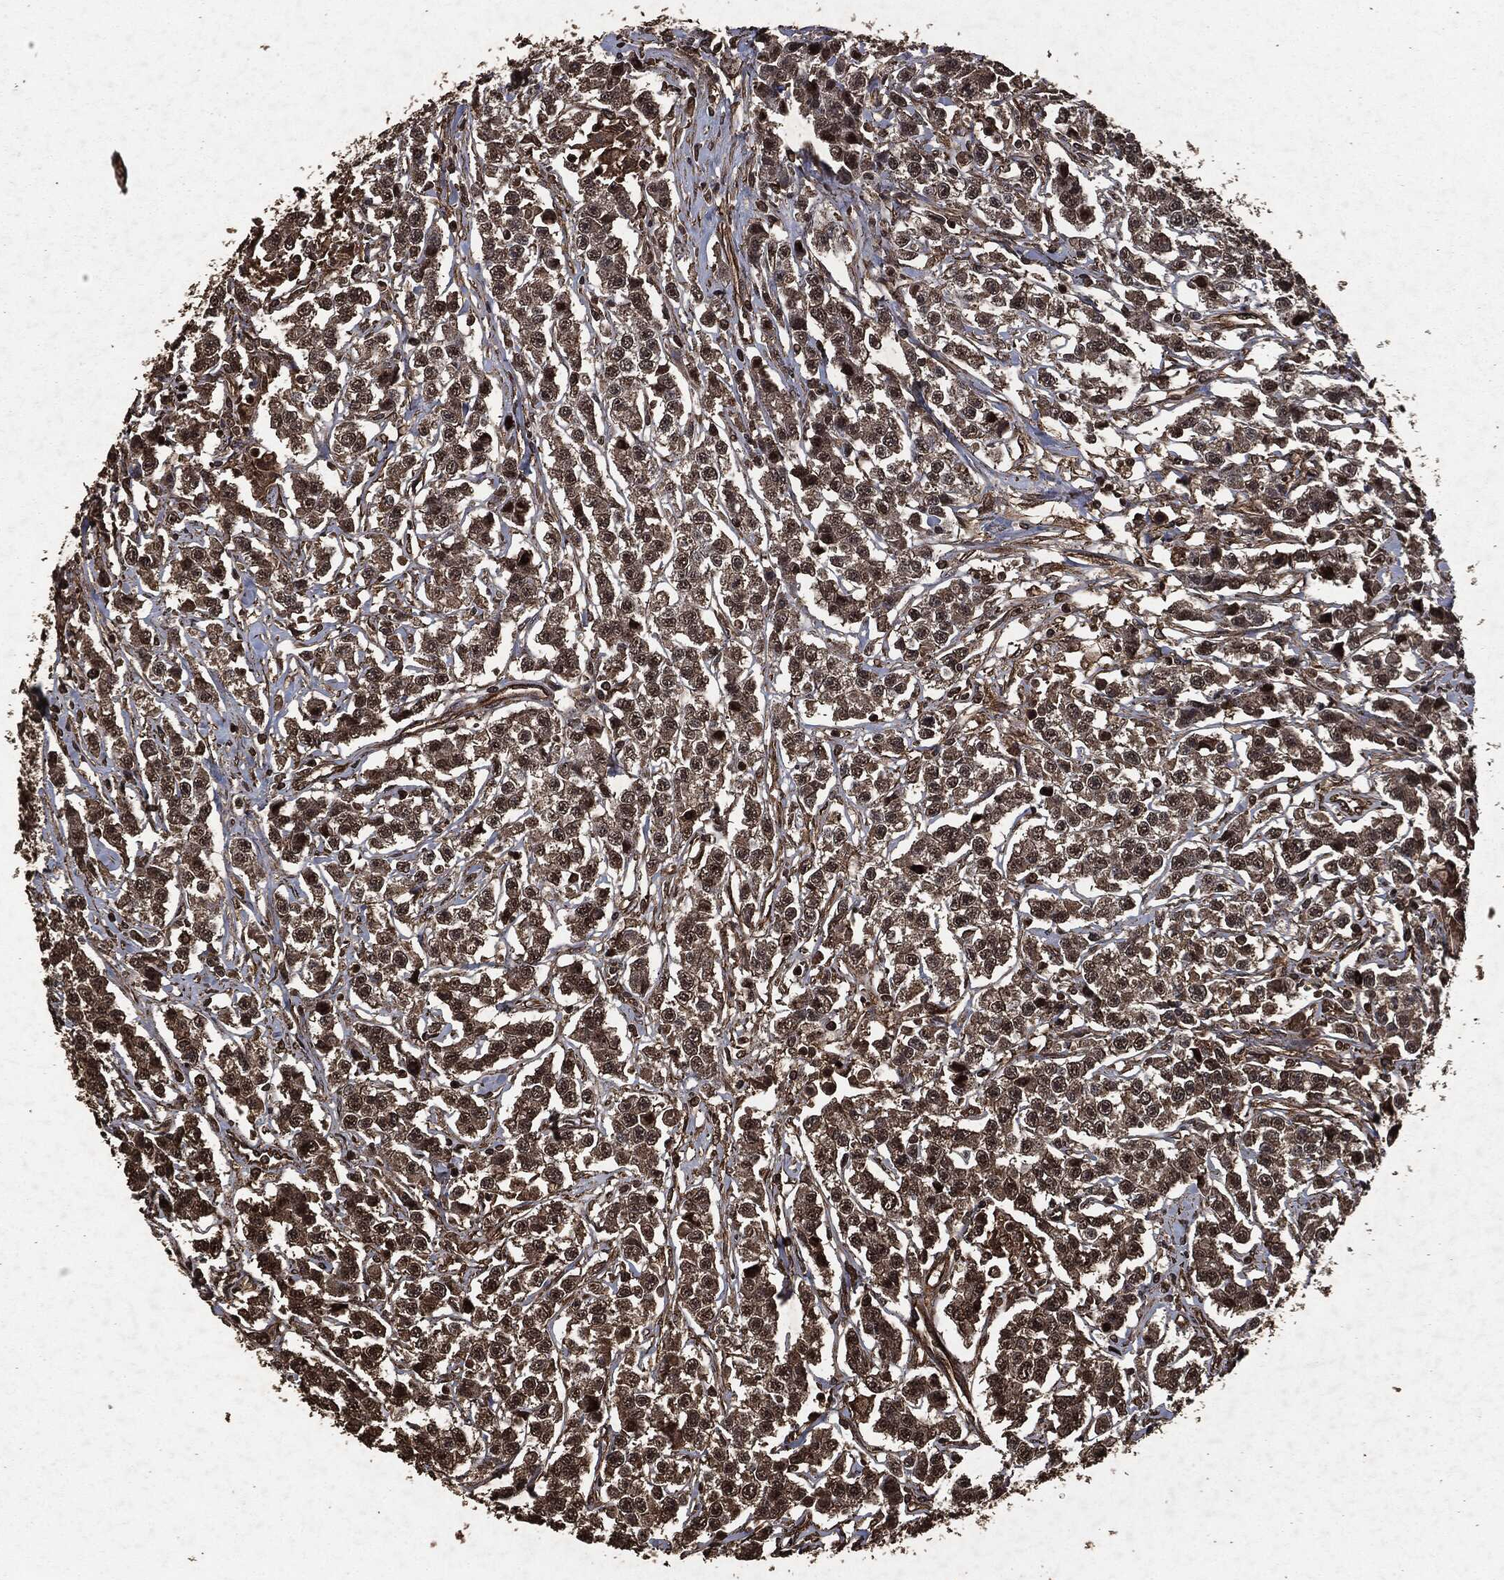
{"staining": {"intensity": "strong", "quantity": "25%-75%", "location": "cytoplasmic/membranous,nuclear"}, "tissue": "testis cancer", "cell_type": "Tumor cells", "image_type": "cancer", "snomed": [{"axis": "morphology", "description": "Seminoma, NOS"}, {"axis": "topography", "description": "Testis"}], "caption": "A high amount of strong cytoplasmic/membranous and nuclear expression is identified in about 25%-75% of tumor cells in testis cancer tissue.", "gene": "HRAS", "patient": {"sex": "male", "age": 59}}